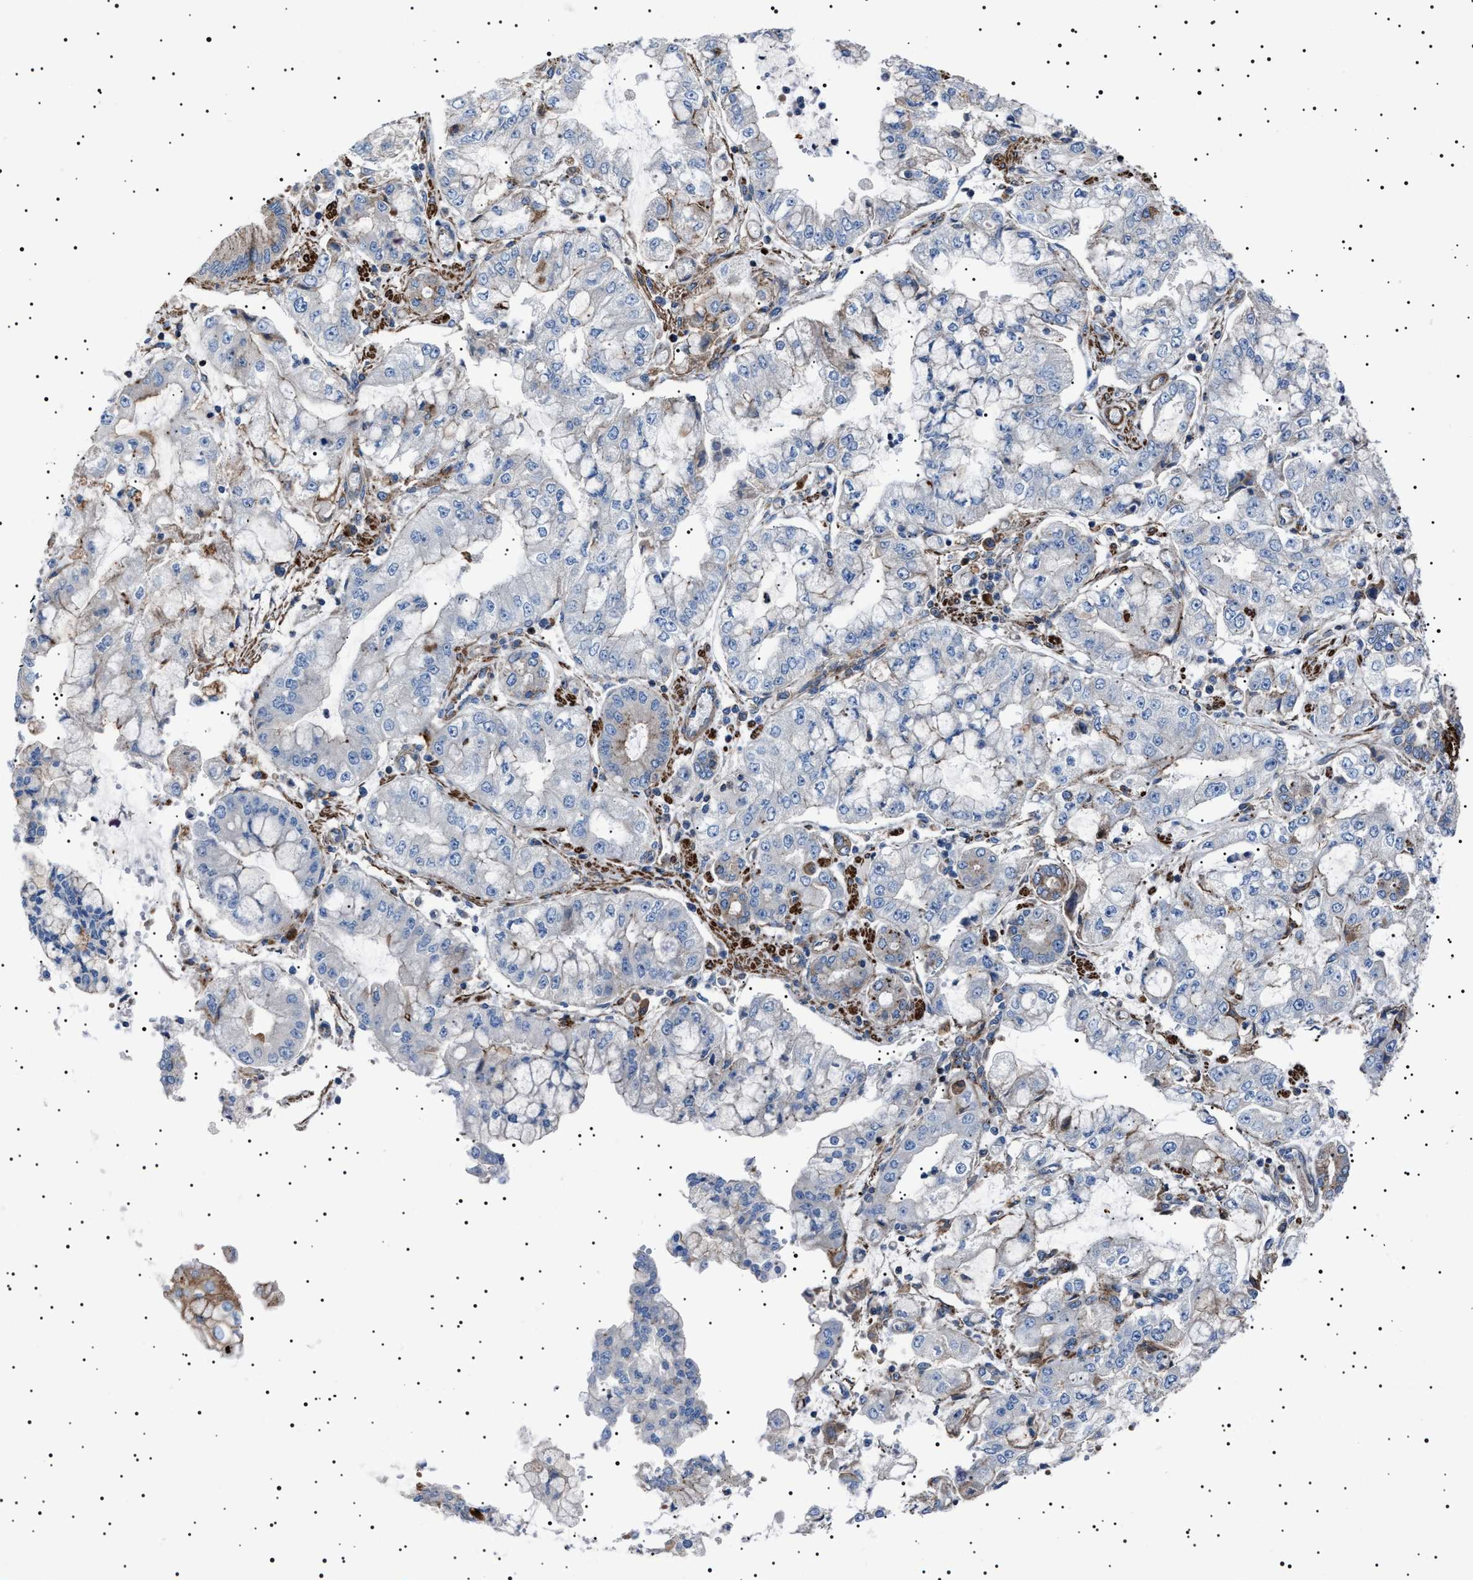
{"staining": {"intensity": "negative", "quantity": "none", "location": "none"}, "tissue": "stomach cancer", "cell_type": "Tumor cells", "image_type": "cancer", "snomed": [{"axis": "morphology", "description": "Adenocarcinoma, NOS"}, {"axis": "topography", "description": "Stomach"}], "caption": "Adenocarcinoma (stomach) was stained to show a protein in brown. There is no significant staining in tumor cells.", "gene": "NEU1", "patient": {"sex": "male", "age": 76}}